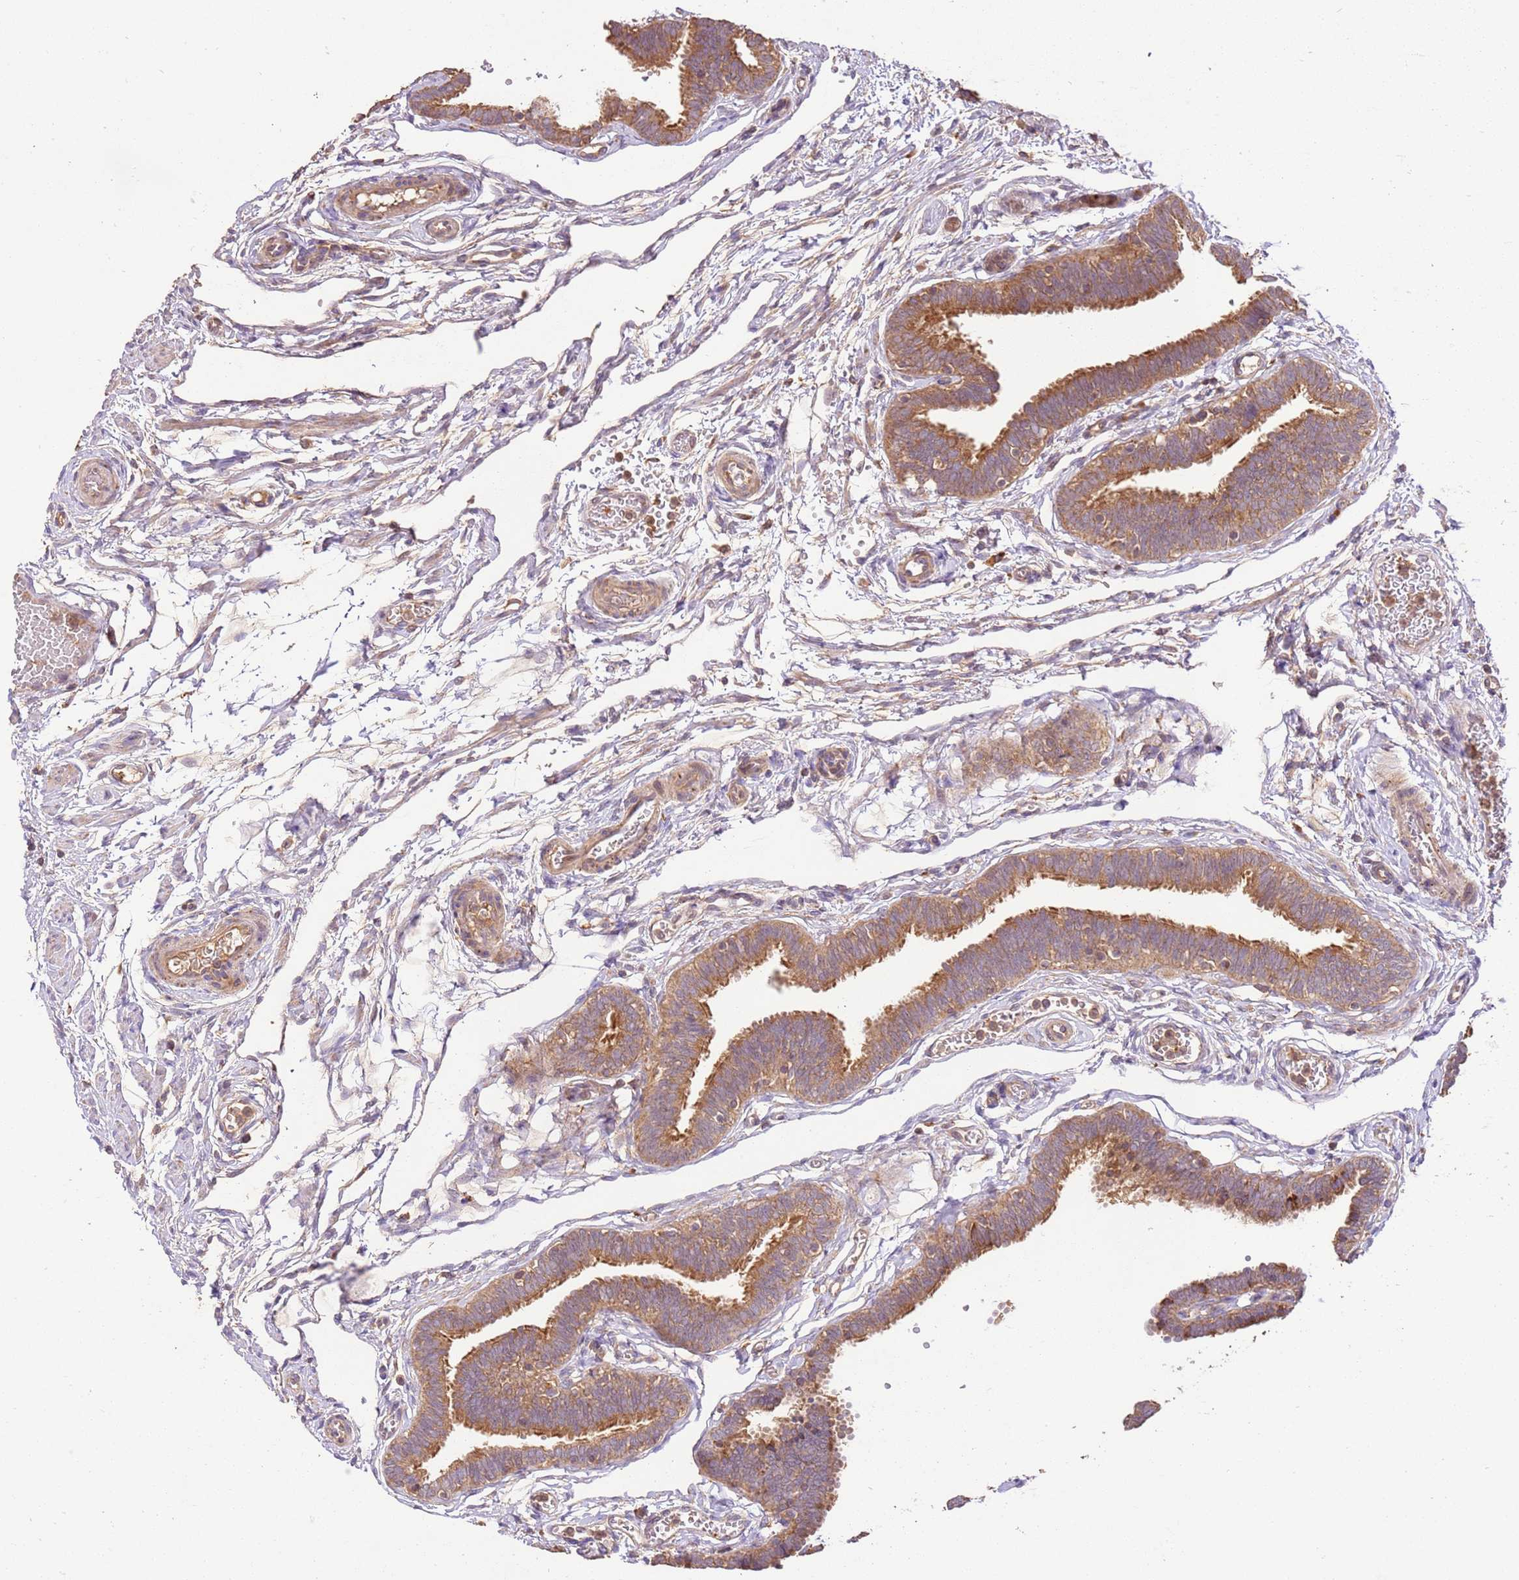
{"staining": {"intensity": "moderate", "quantity": ">75%", "location": "cytoplasmic/membranous"}, "tissue": "fallopian tube", "cell_type": "Glandular cells", "image_type": "normal", "snomed": [{"axis": "morphology", "description": "Normal tissue, NOS"}, {"axis": "topography", "description": "Fallopian tube"}, {"axis": "topography", "description": "Ovary"}], "caption": "Glandular cells reveal medium levels of moderate cytoplasmic/membranous expression in approximately >75% of cells in benign human fallopian tube.", "gene": "LRRC28", "patient": {"sex": "female", "age": 23}}